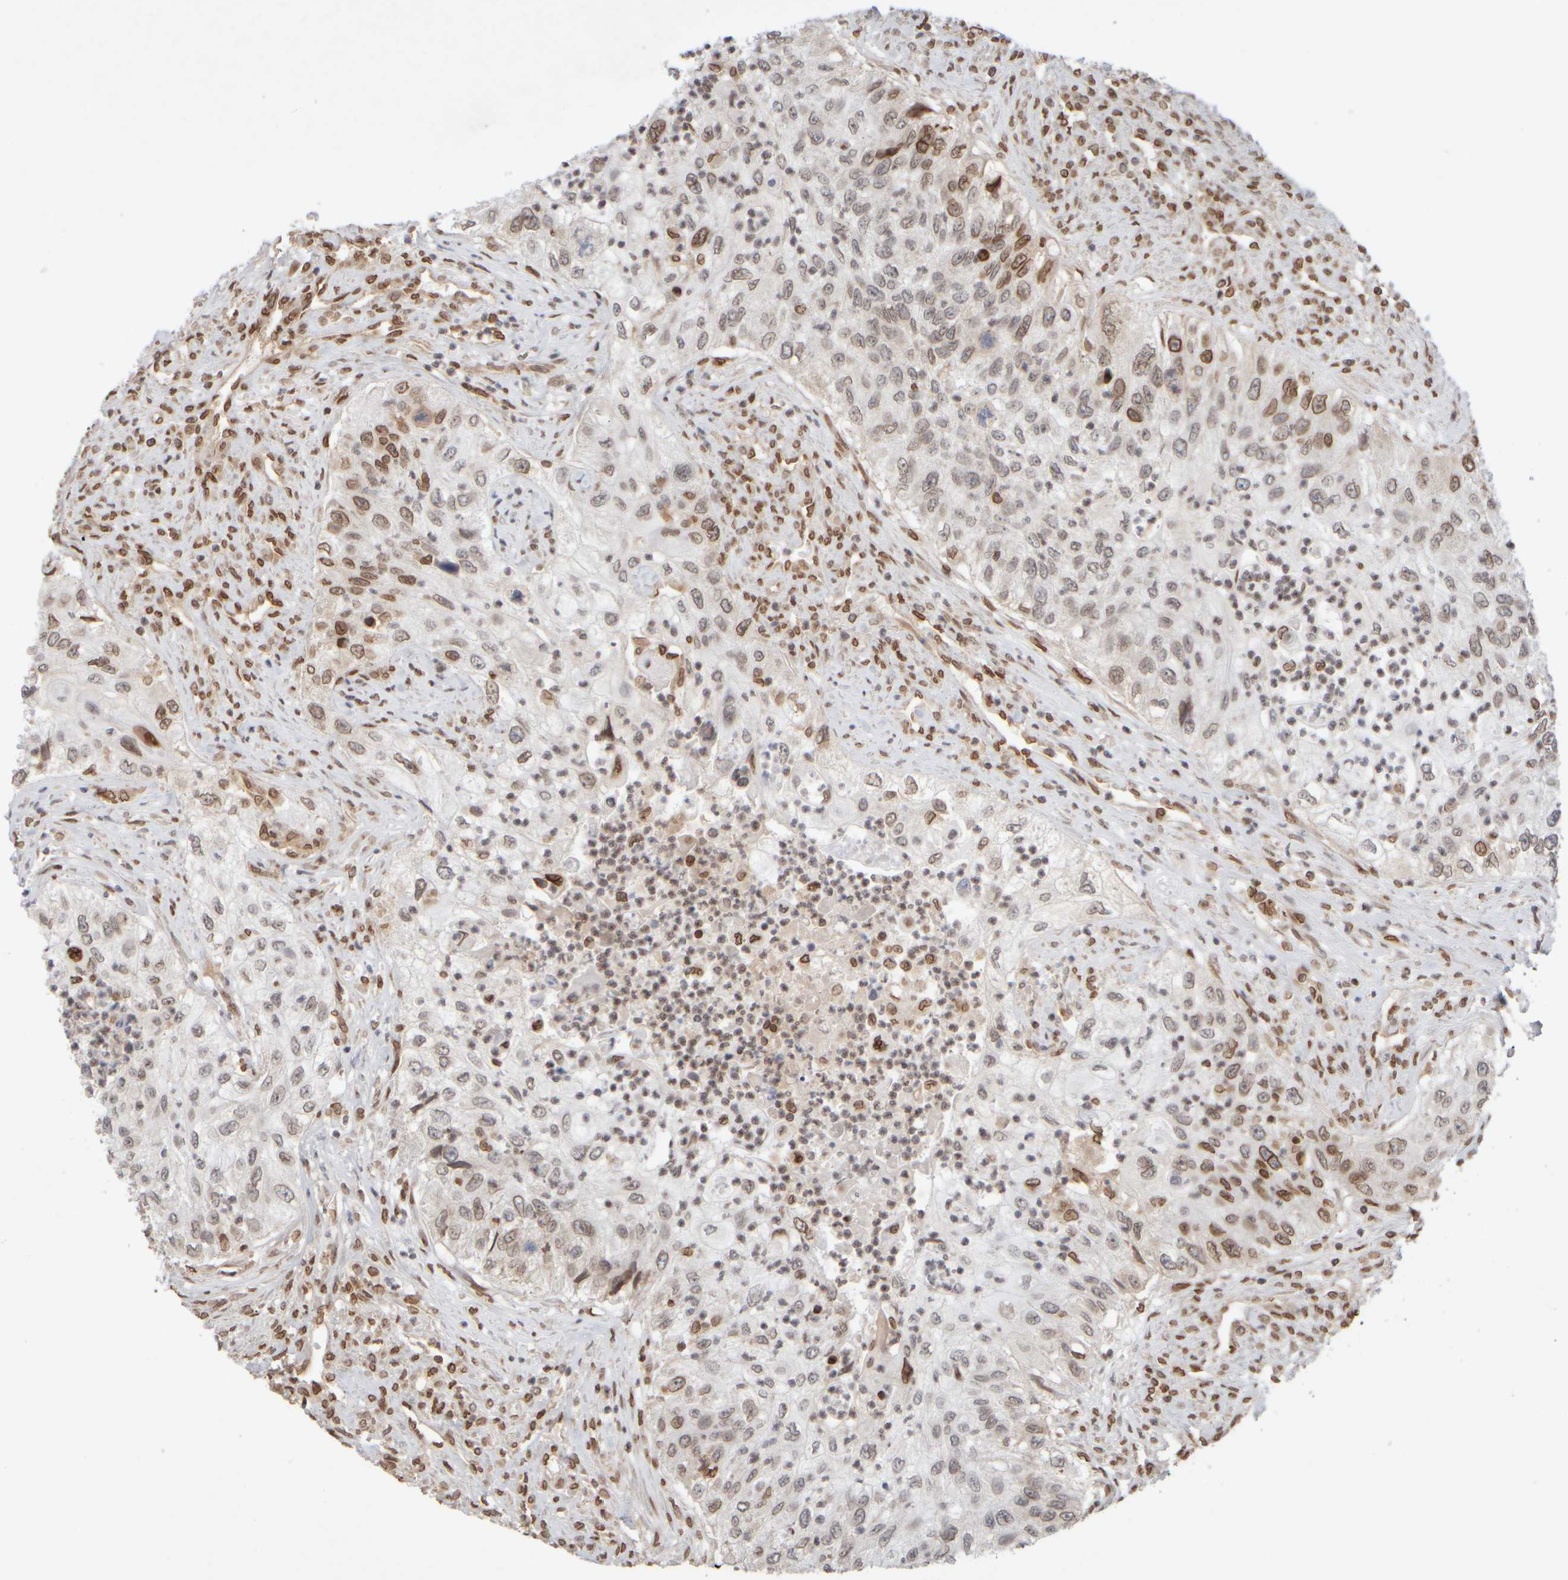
{"staining": {"intensity": "moderate", "quantity": "25%-75%", "location": "cytoplasmic/membranous,nuclear"}, "tissue": "urothelial cancer", "cell_type": "Tumor cells", "image_type": "cancer", "snomed": [{"axis": "morphology", "description": "Urothelial carcinoma, High grade"}, {"axis": "topography", "description": "Urinary bladder"}], "caption": "Urothelial cancer stained with immunohistochemistry (IHC) displays moderate cytoplasmic/membranous and nuclear staining in approximately 25%-75% of tumor cells.", "gene": "ZC3HC1", "patient": {"sex": "female", "age": 60}}